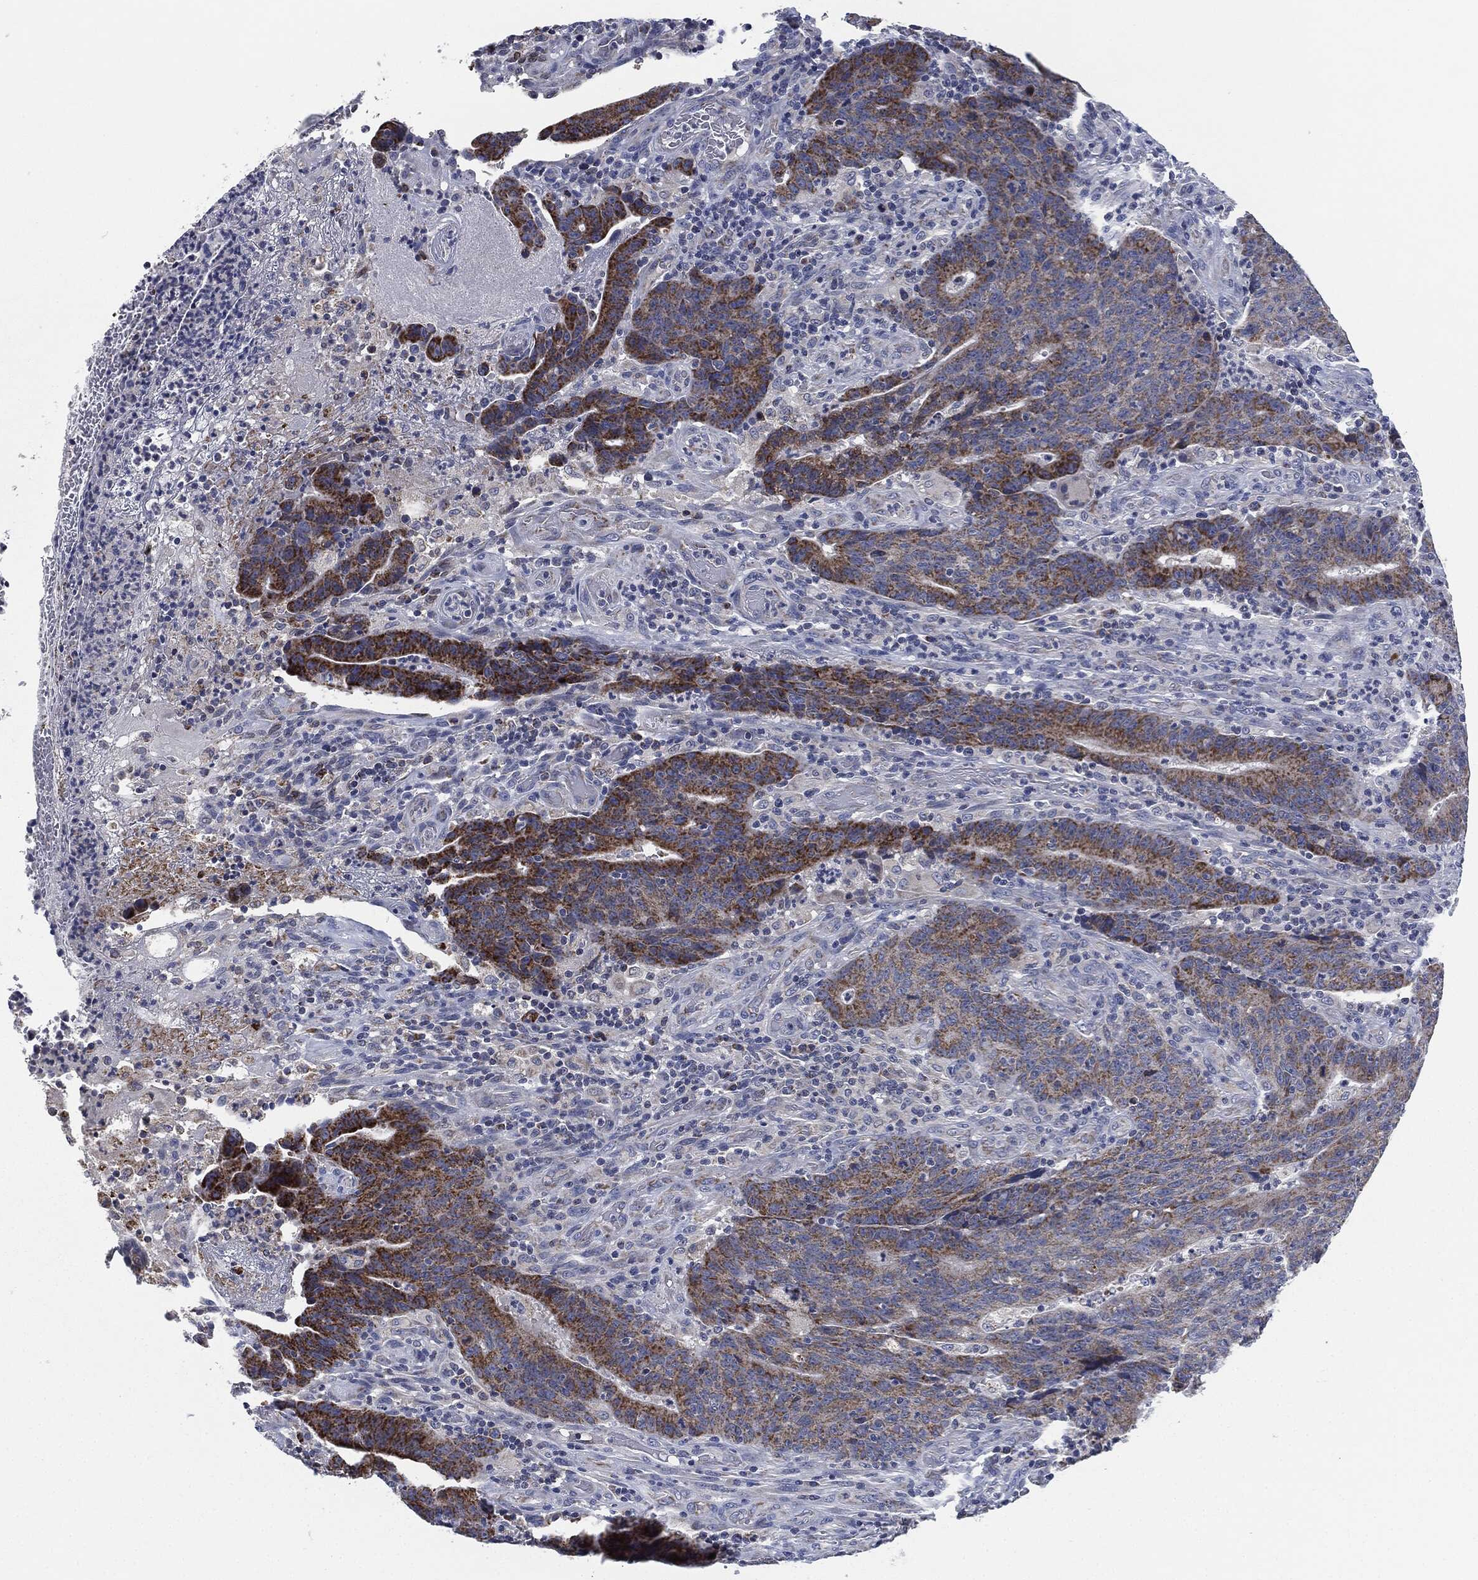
{"staining": {"intensity": "strong", "quantity": "25%-75%", "location": "cytoplasmic/membranous"}, "tissue": "colorectal cancer", "cell_type": "Tumor cells", "image_type": "cancer", "snomed": [{"axis": "morphology", "description": "Adenocarcinoma, NOS"}, {"axis": "topography", "description": "Colon"}], "caption": "Immunohistochemical staining of human adenocarcinoma (colorectal) demonstrates high levels of strong cytoplasmic/membranous protein staining in approximately 25%-75% of tumor cells.", "gene": "SIGLEC9", "patient": {"sex": "female", "age": 75}}